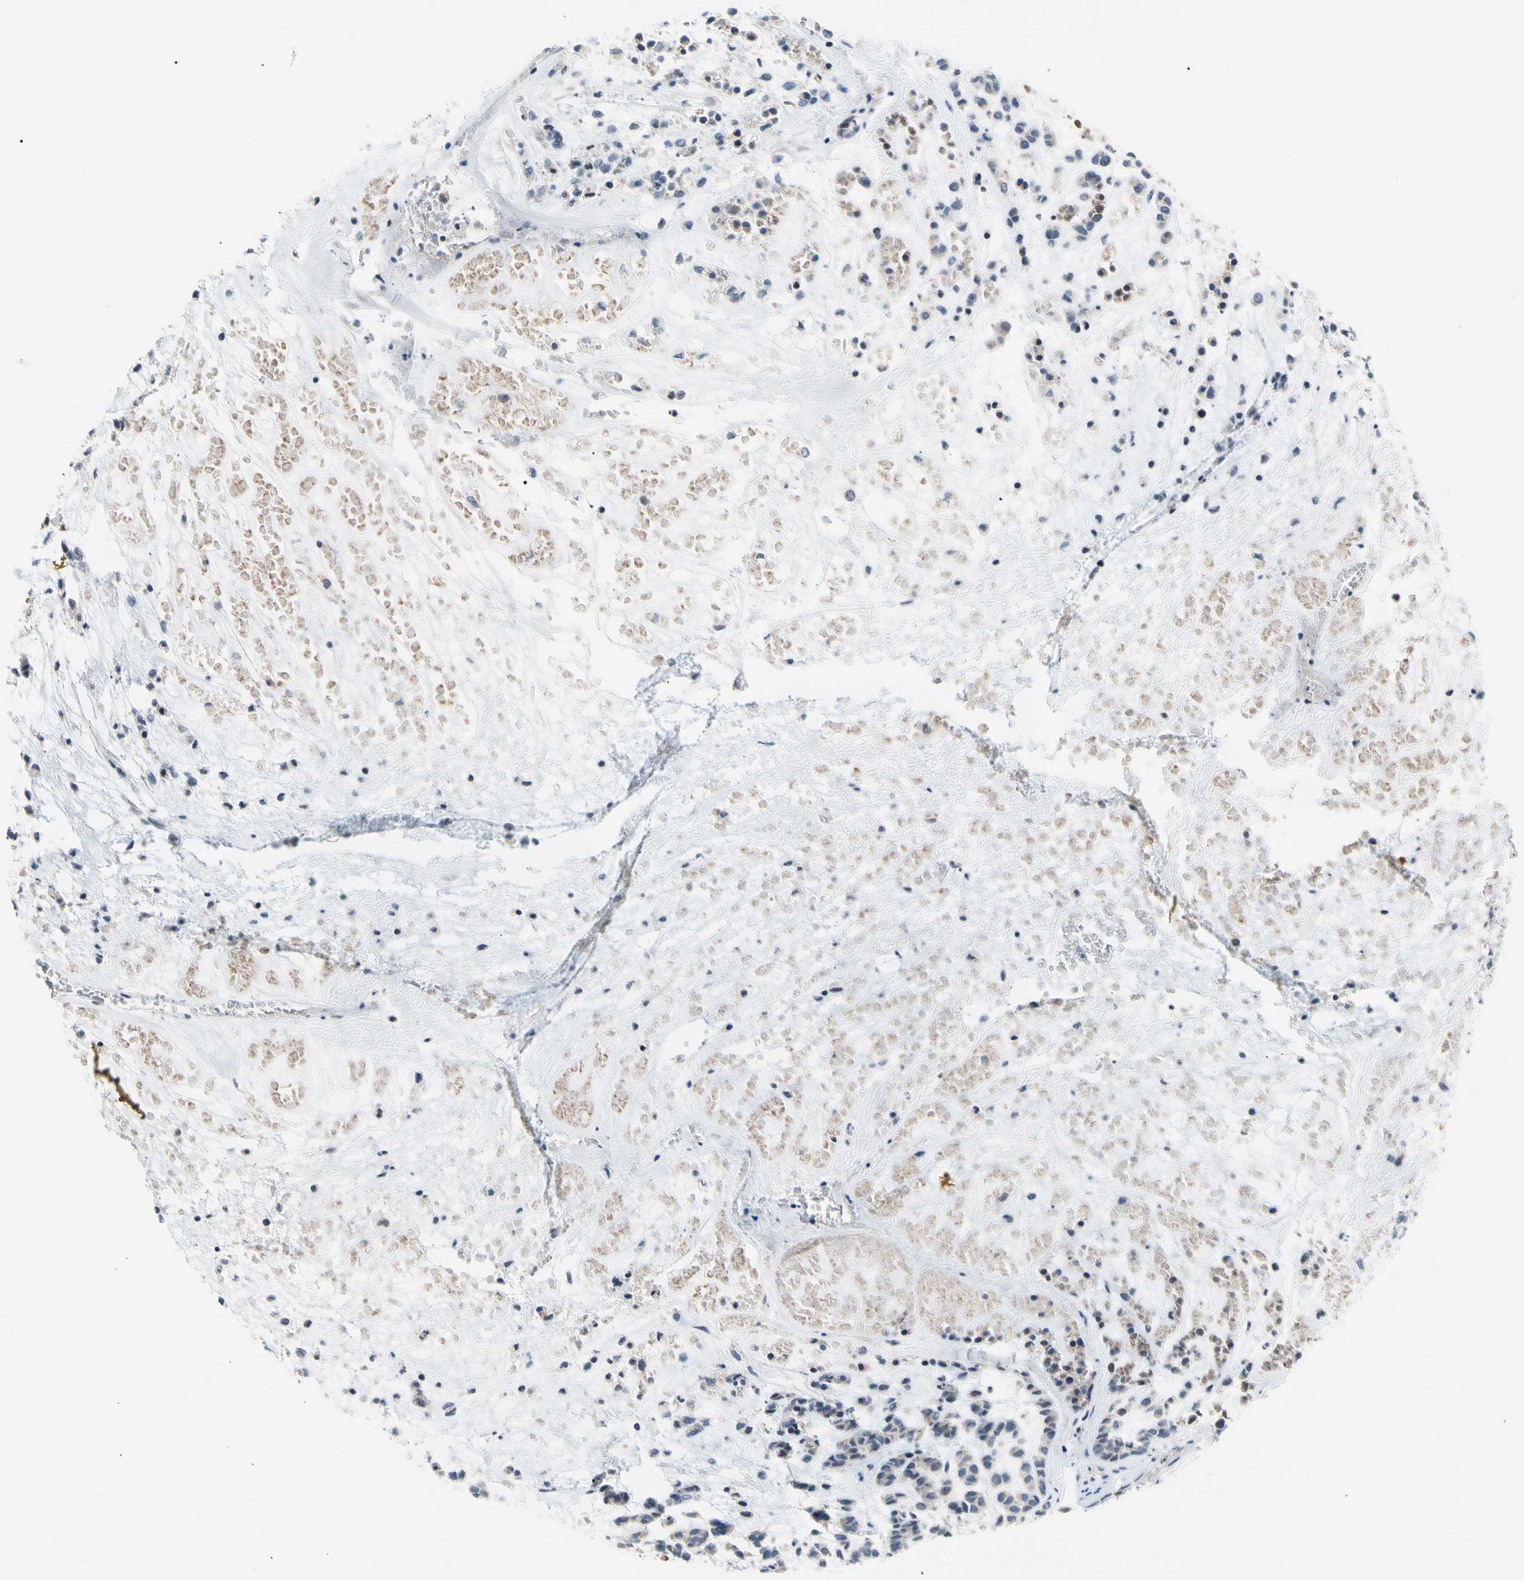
{"staining": {"intensity": "negative", "quantity": "none", "location": "none"}, "tissue": "head and neck cancer", "cell_type": "Tumor cells", "image_type": "cancer", "snomed": [{"axis": "morphology", "description": "Adenocarcinoma, NOS"}, {"axis": "morphology", "description": "Adenoma, NOS"}, {"axis": "topography", "description": "Head-Neck"}], "caption": "Tumor cells show no significant protein staining in head and neck cancer (adenocarcinoma). Brightfield microscopy of immunohistochemistry stained with DAB (brown) and hematoxylin (blue), captured at high magnification.", "gene": "SOX30", "patient": {"sex": "female", "age": 55}}